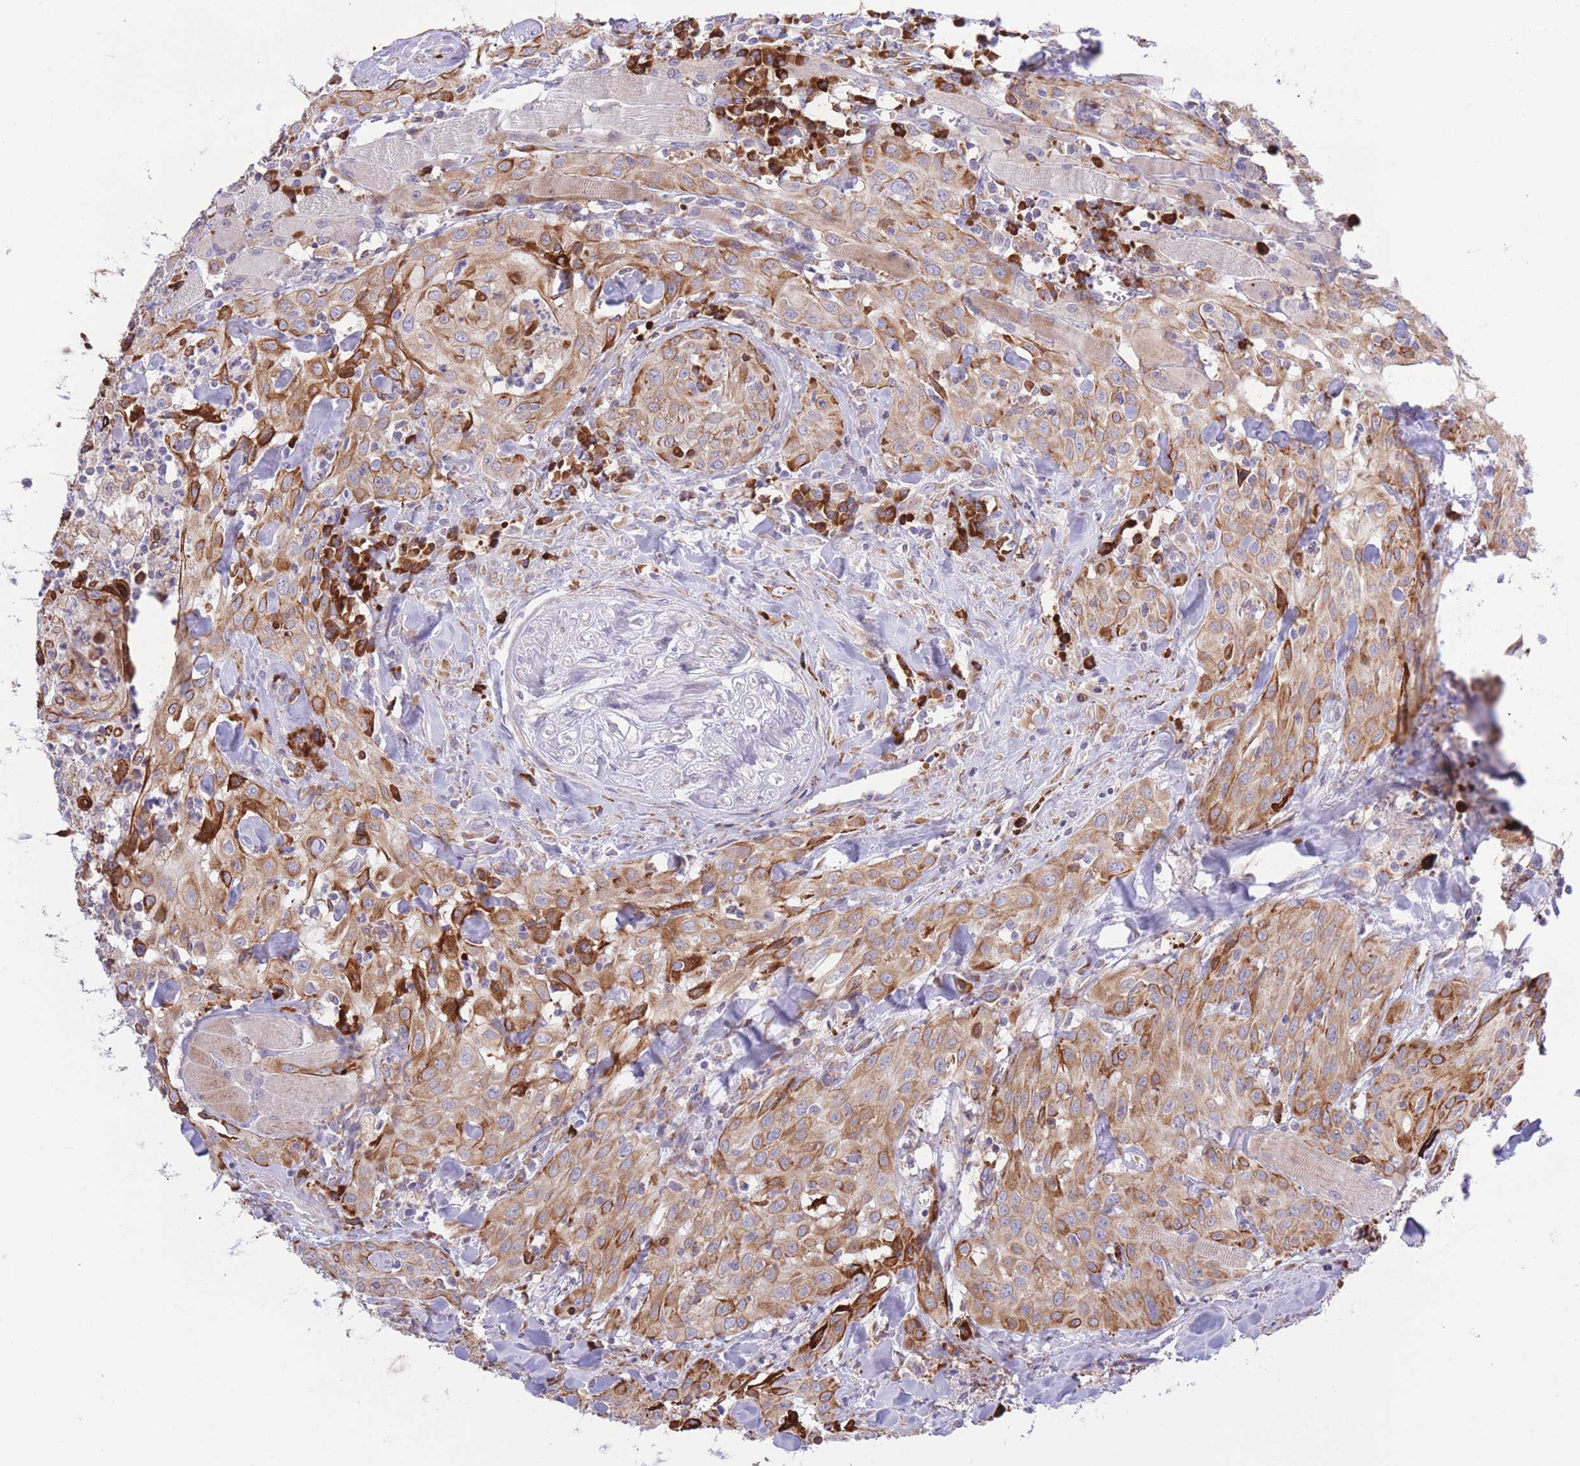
{"staining": {"intensity": "moderate", "quantity": ">75%", "location": "cytoplasmic/membranous"}, "tissue": "head and neck cancer", "cell_type": "Tumor cells", "image_type": "cancer", "snomed": [{"axis": "morphology", "description": "Squamous cell carcinoma, NOS"}, {"axis": "topography", "description": "Oral tissue"}, {"axis": "topography", "description": "Head-Neck"}], "caption": "Immunohistochemistry (IHC) (DAB (3,3'-diaminobenzidine)) staining of head and neck cancer (squamous cell carcinoma) shows moderate cytoplasmic/membranous protein staining in about >75% of tumor cells.", "gene": "MYDGF", "patient": {"sex": "female", "age": 70}}